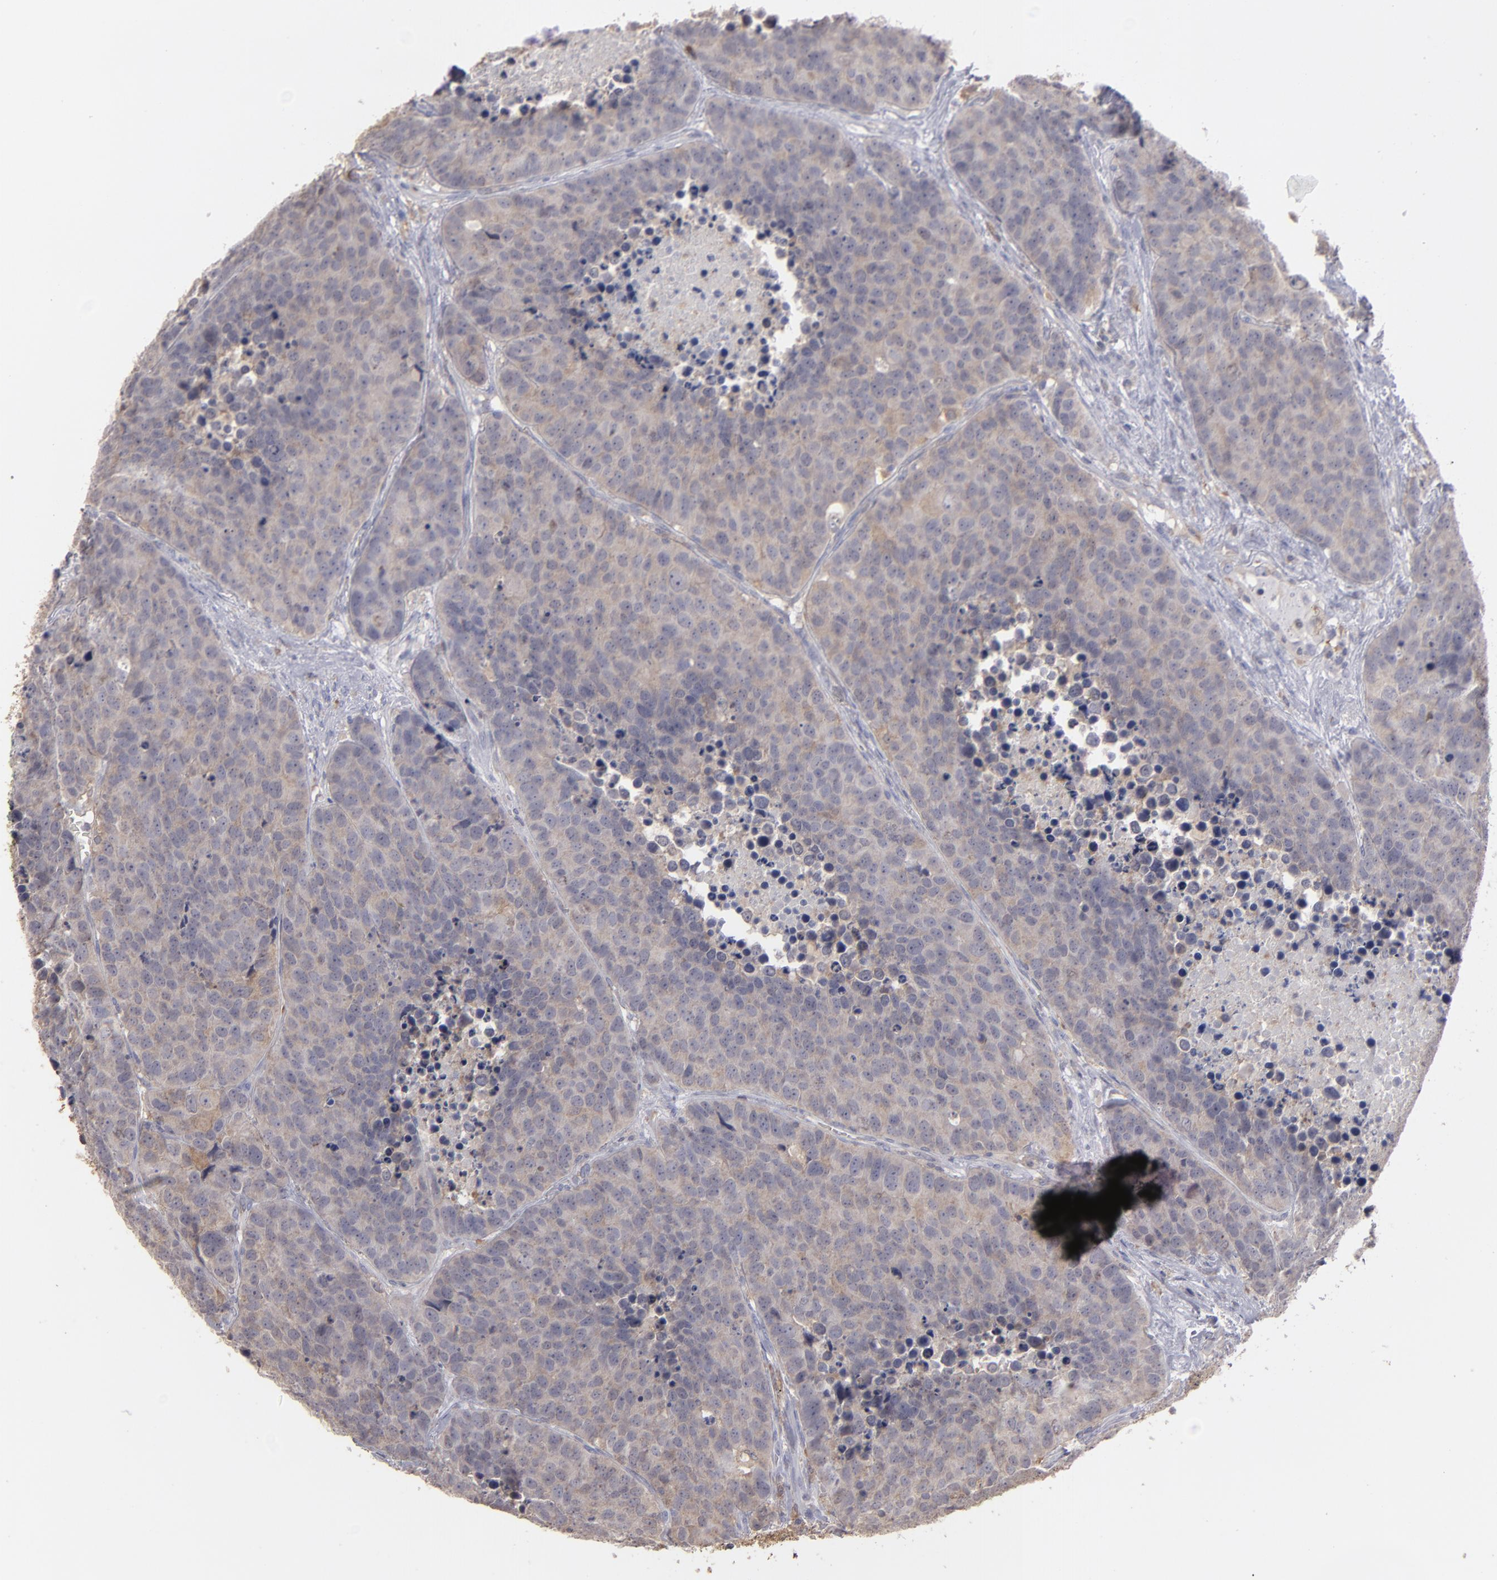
{"staining": {"intensity": "moderate", "quantity": "25%-75%", "location": "cytoplasmic/membranous"}, "tissue": "carcinoid", "cell_type": "Tumor cells", "image_type": "cancer", "snomed": [{"axis": "morphology", "description": "Carcinoid, malignant, NOS"}, {"axis": "topography", "description": "Lung"}], "caption": "A high-resolution image shows immunohistochemistry staining of carcinoid, which shows moderate cytoplasmic/membranous expression in approximately 25%-75% of tumor cells.", "gene": "SEMA3G", "patient": {"sex": "male", "age": 60}}